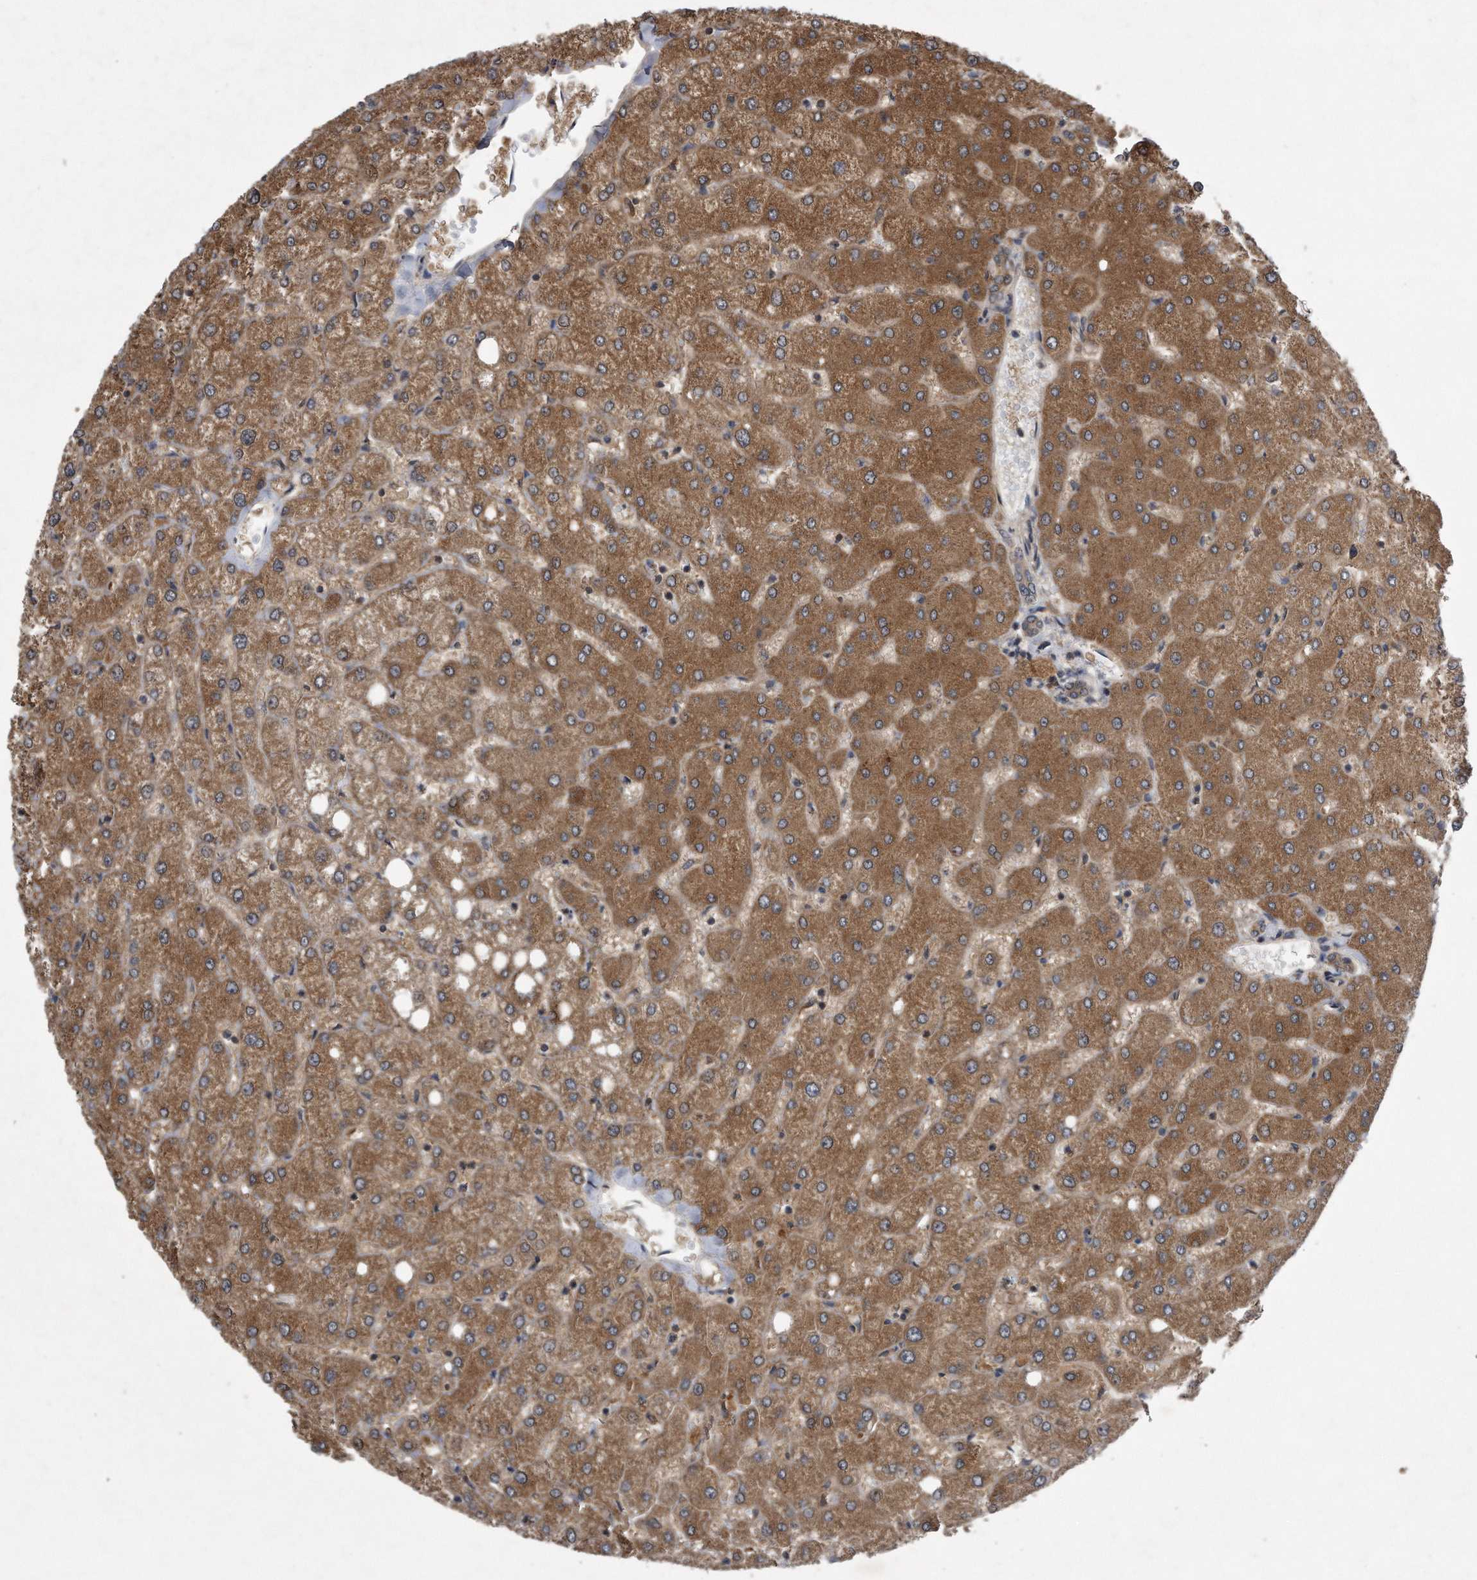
{"staining": {"intensity": "moderate", "quantity": ">75%", "location": "cytoplasmic/membranous"}, "tissue": "liver", "cell_type": "Cholangiocytes", "image_type": "normal", "snomed": [{"axis": "morphology", "description": "Normal tissue, NOS"}, {"axis": "topography", "description": "Liver"}], "caption": "This histopathology image demonstrates immunohistochemistry staining of normal liver, with medium moderate cytoplasmic/membranous positivity in approximately >75% of cholangiocytes.", "gene": "ALPK2", "patient": {"sex": "female", "age": 54}}